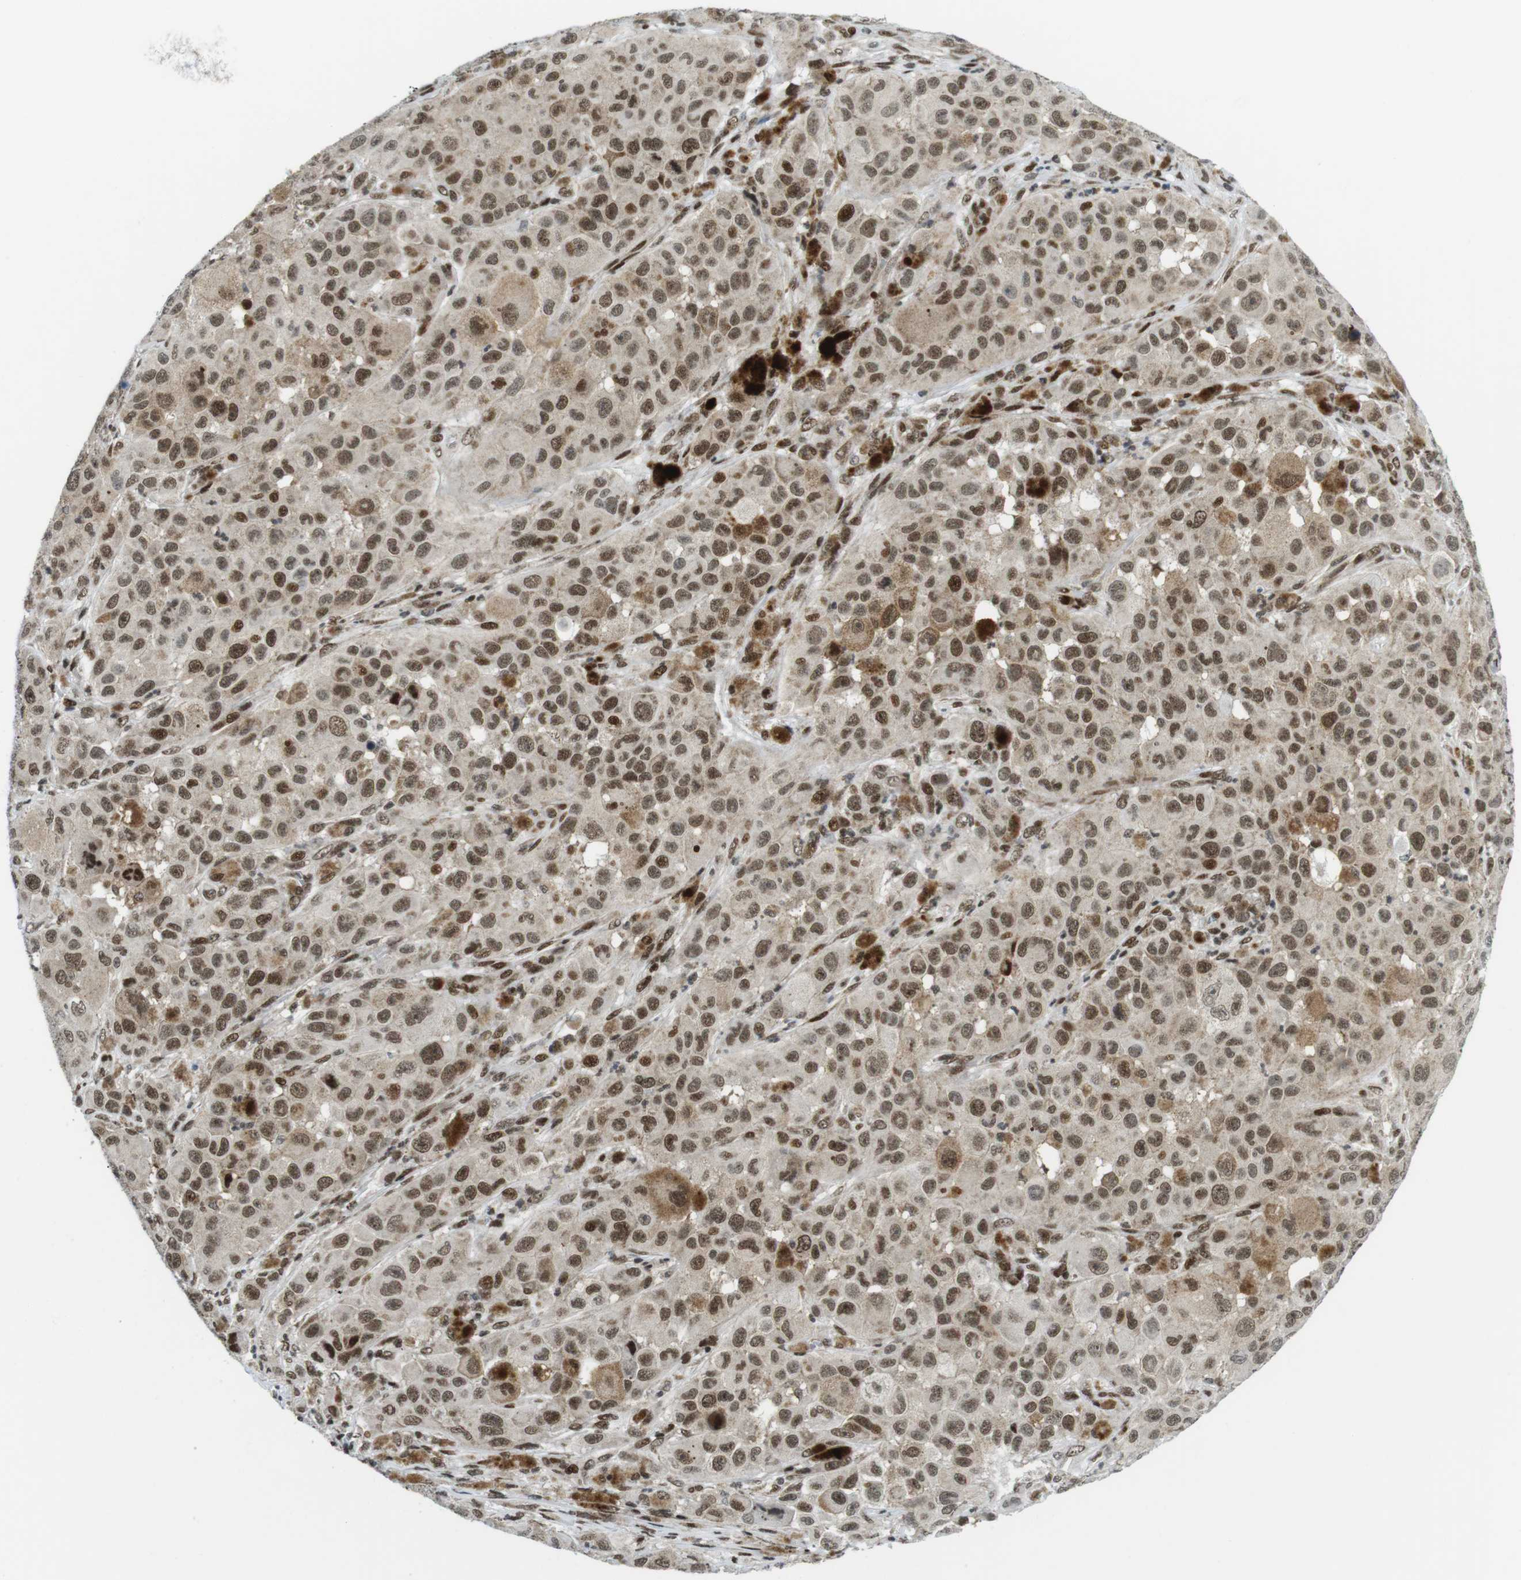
{"staining": {"intensity": "moderate", "quantity": ">75%", "location": "nuclear"}, "tissue": "melanoma", "cell_type": "Tumor cells", "image_type": "cancer", "snomed": [{"axis": "morphology", "description": "Malignant melanoma, NOS"}, {"axis": "topography", "description": "Skin"}], "caption": "Human malignant melanoma stained with a protein marker exhibits moderate staining in tumor cells.", "gene": "CDC27", "patient": {"sex": "male", "age": 96}}